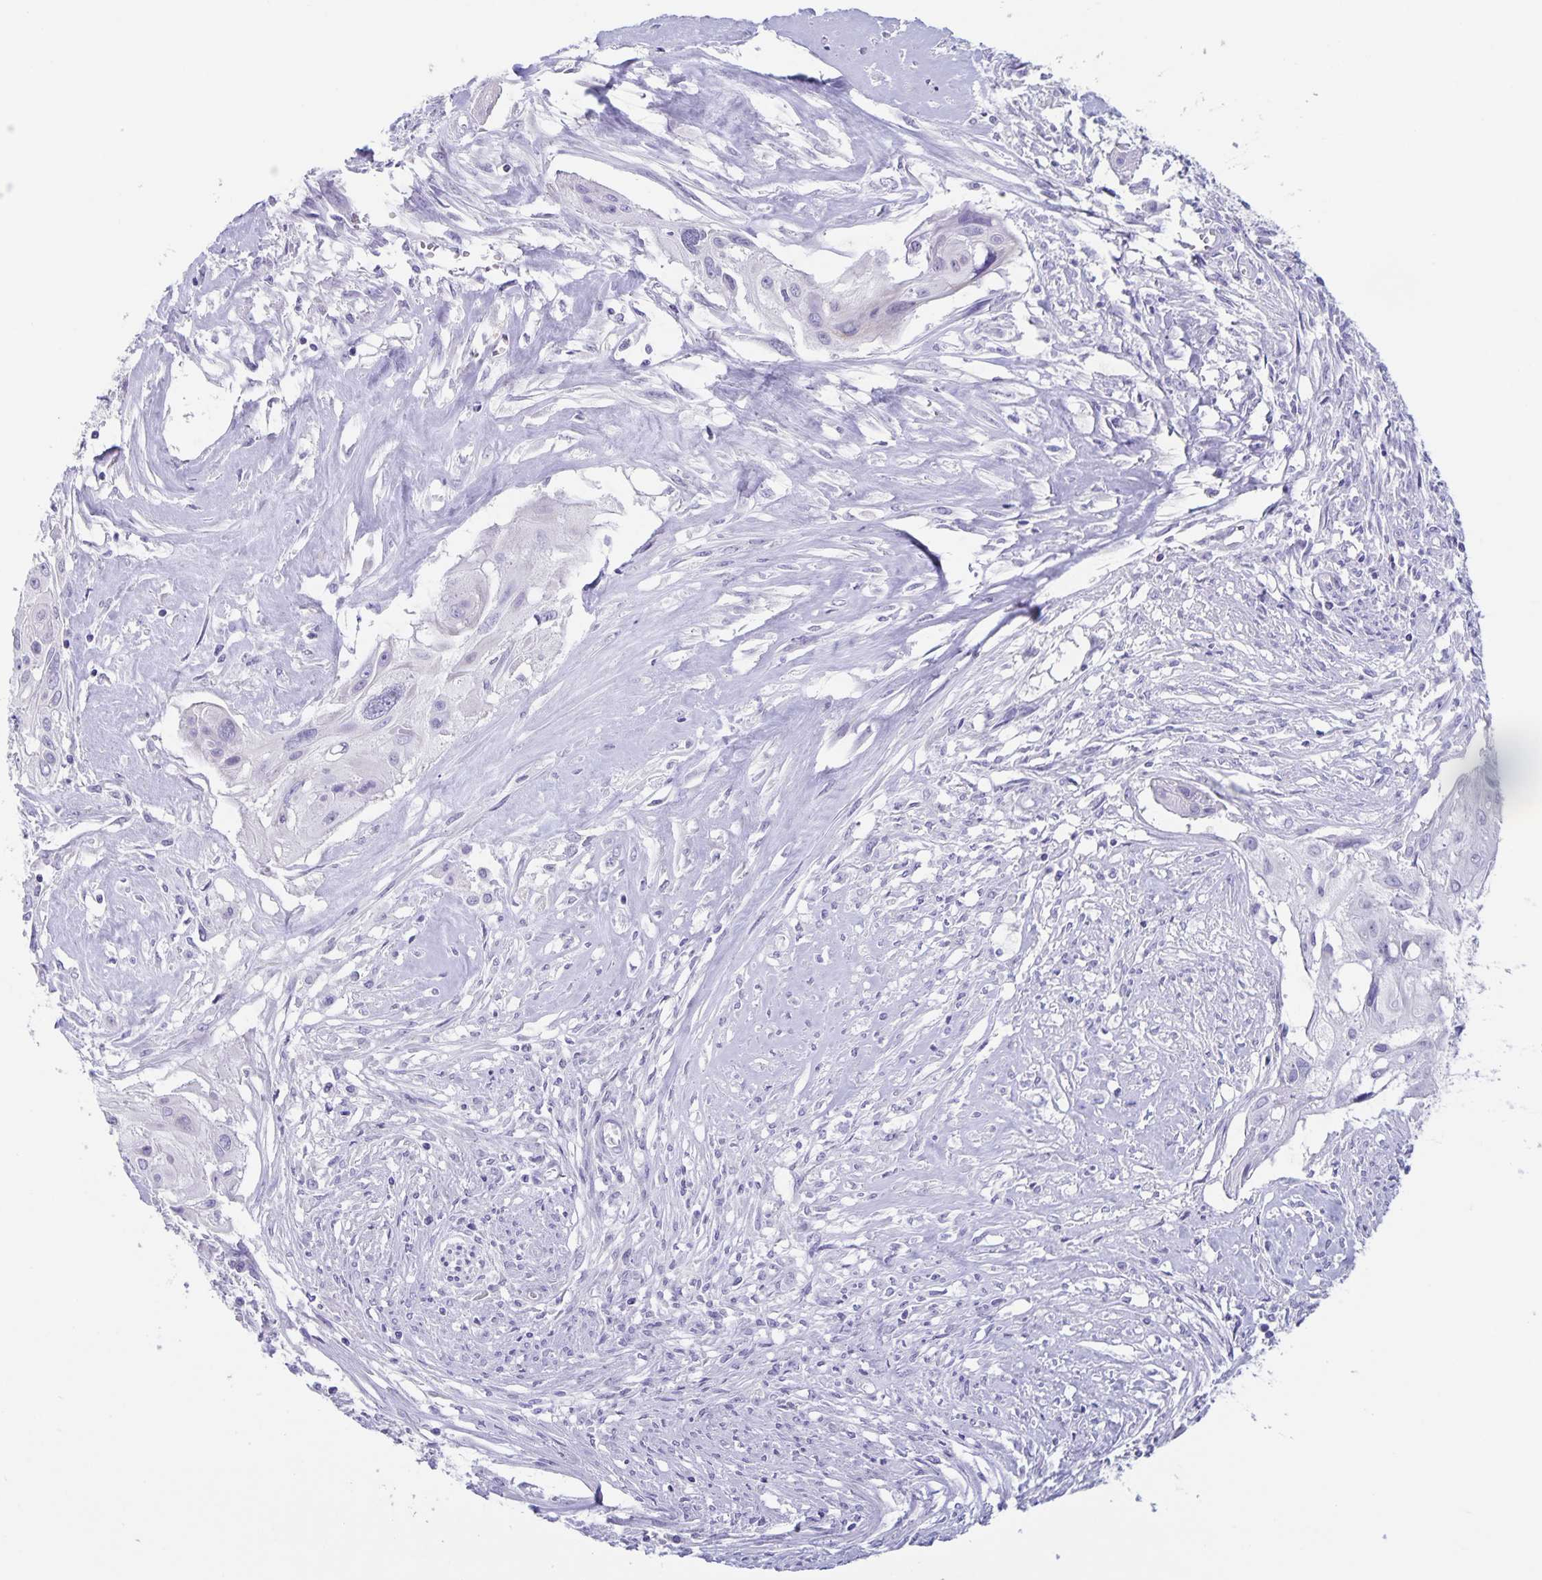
{"staining": {"intensity": "negative", "quantity": "none", "location": "none"}, "tissue": "cervical cancer", "cell_type": "Tumor cells", "image_type": "cancer", "snomed": [{"axis": "morphology", "description": "Squamous cell carcinoma, NOS"}, {"axis": "topography", "description": "Cervix"}], "caption": "DAB (3,3'-diaminobenzidine) immunohistochemical staining of cervical cancer shows no significant staining in tumor cells.", "gene": "AQP4", "patient": {"sex": "female", "age": 49}}